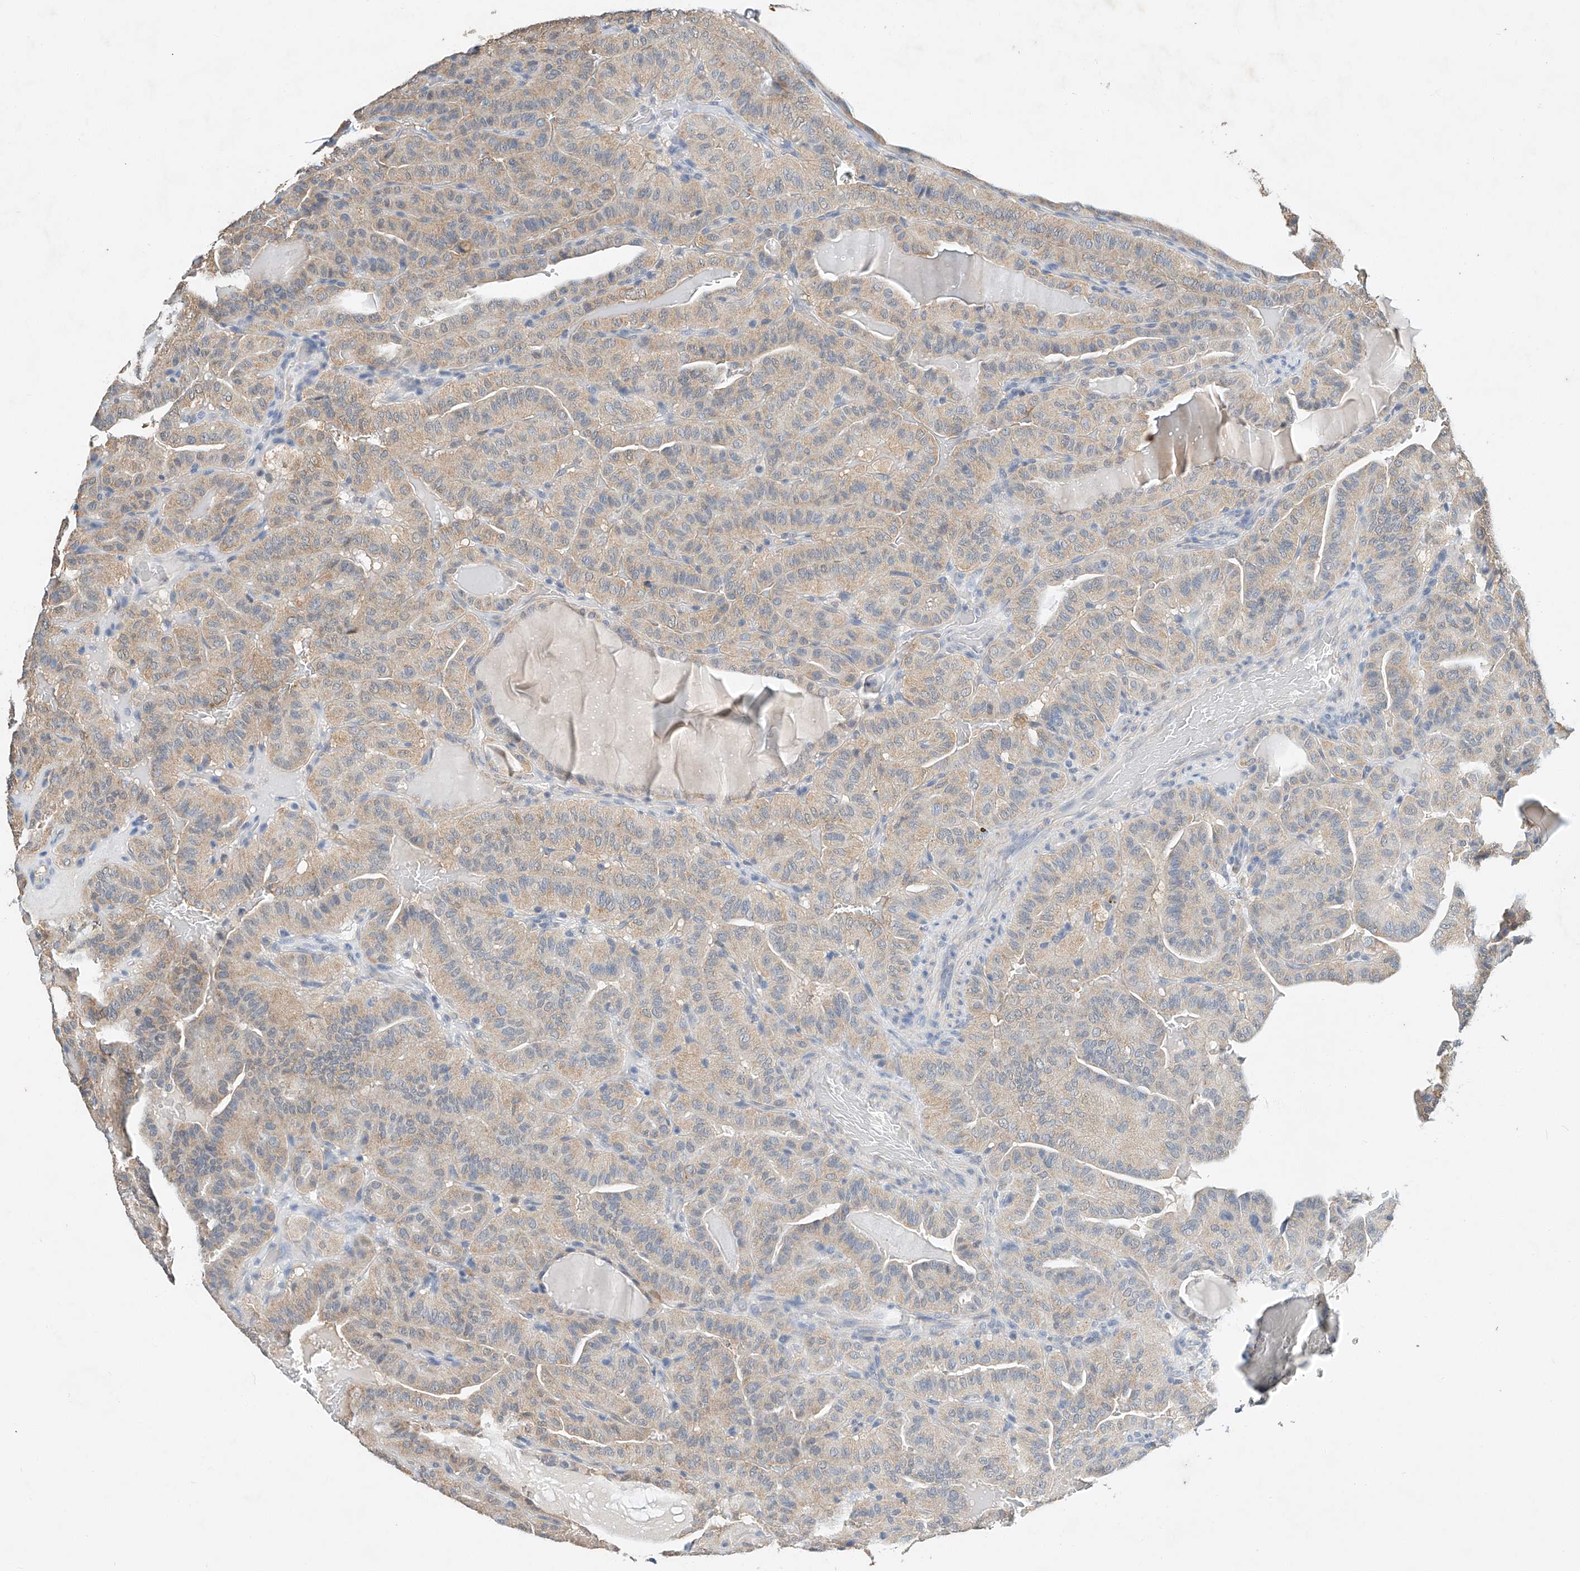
{"staining": {"intensity": "weak", "quantity": "25%-75%", "location": "cytoplasmic/membranous"}, "tissue": "thyroid cancer", "cell_type": "Tumor cells", "image_type": "cancer", "snomed": [{"axis": "morphology", "description": "Papillary adenocarcinoma, NOS"}, {"axis": "topography", "description": "Thyroid gland"}], "caption": "This is a photomicrograph of immunohistochemistry (IHC) staining of thyroid cancer, which shows weak staining in the cytoplasmic/membranous of tumor cells.", "gene": "CTDP1", "patient": {"sex": "male", "age": 77}}